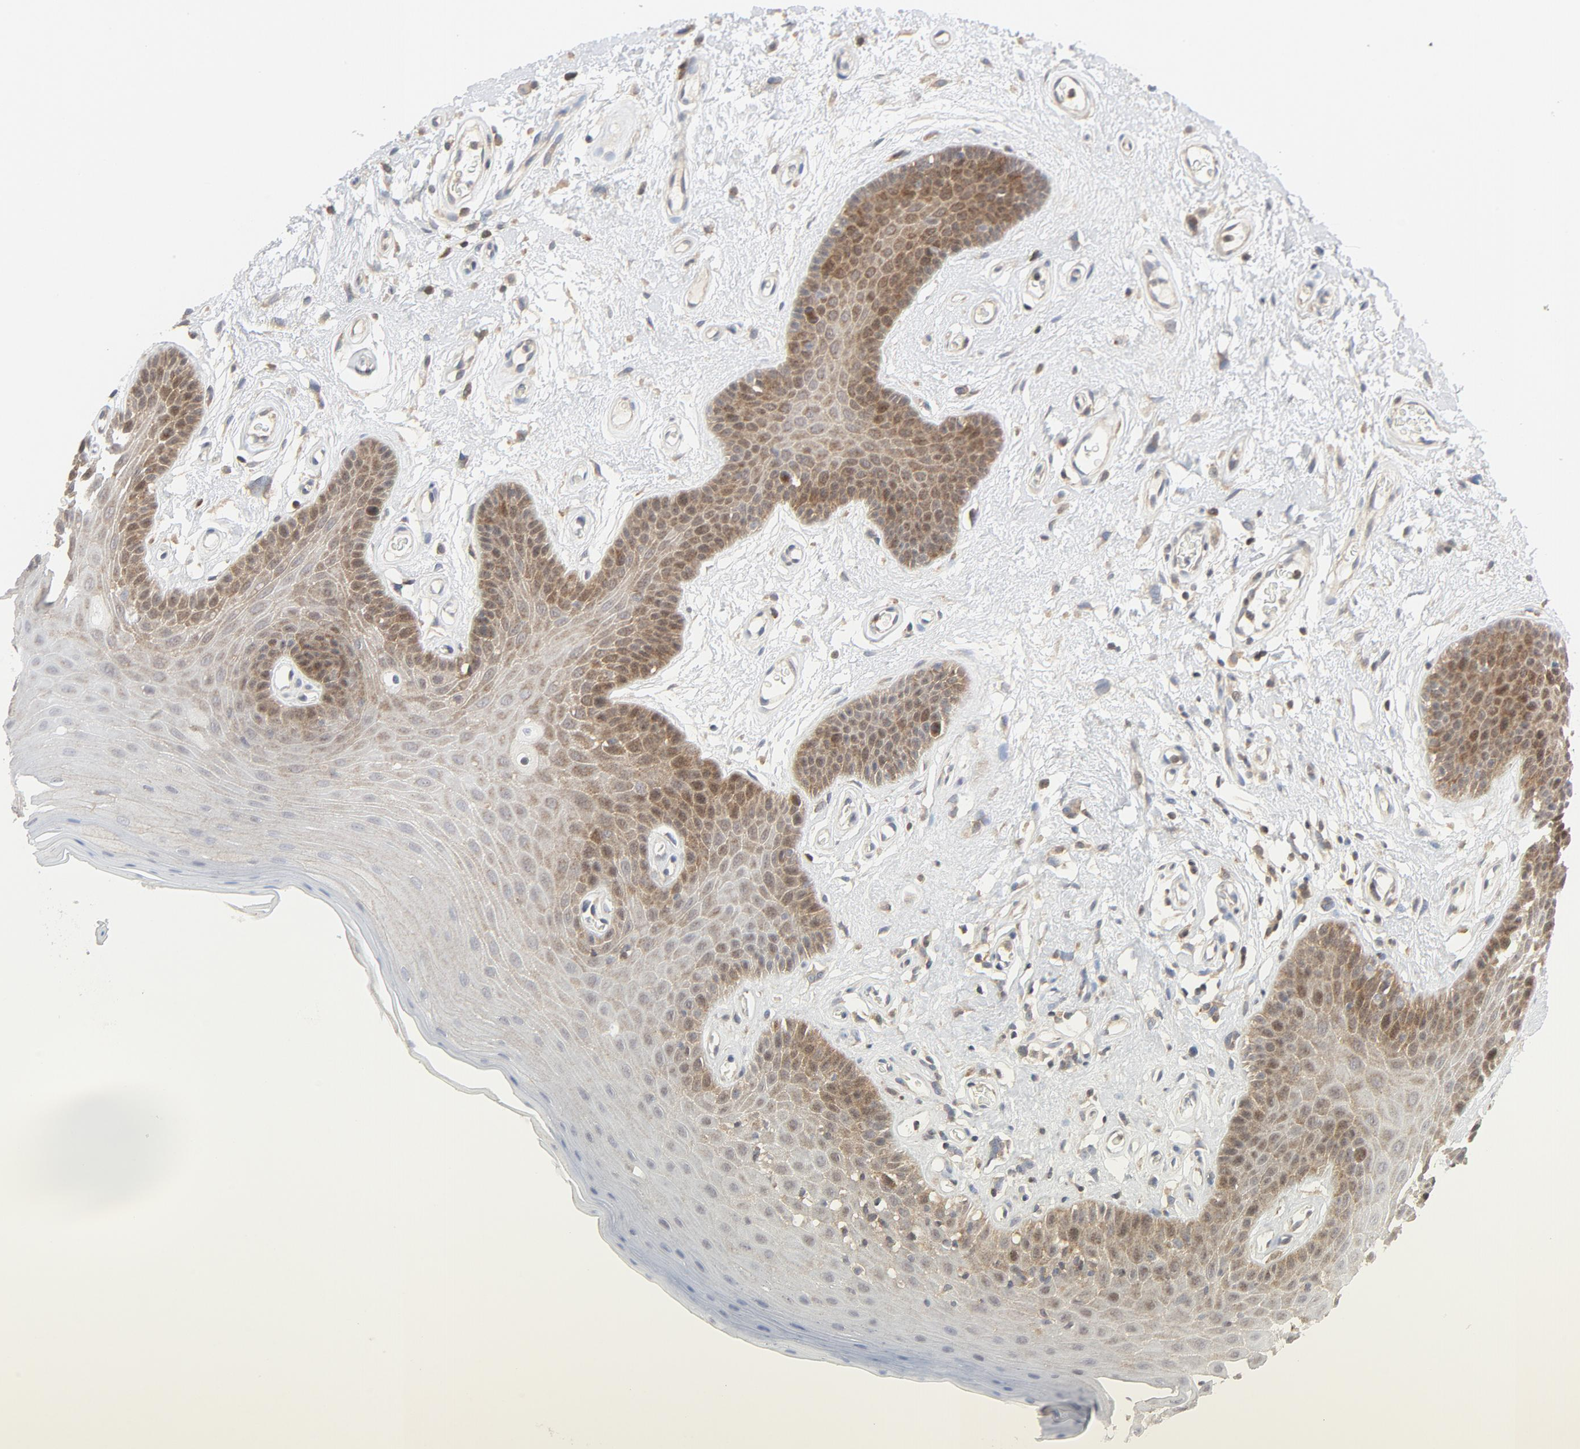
{"staining": {"intensity": "moderate", "quantity": "<25%", "location": "cytoplasmic/membranous"}, "tissue": "oral mucosa", "cell_type": "Squamous epithelial cells", "image_type": "normal", "snomed": [{"axis": "morphology", "description": "Normal tissue, NOS"}, {"axis": "morphology", "description": "Squamous cell carcinoma, NOS"}, {"axis": "topography", "description": "Skeletal muscle"}, {"axis": "topography", "description": "Oral tissue"}, {"axis": "topography", "description": "Head-Neck"}], "caption": "The immunohistochemical stain highlights moderate cytoplasmic/membranous positivity in squamous epithelial cells of normal oral mucosa. (DAB = brown stain, brightfield microscopy at high magnification).", "gene": "MAP2K7", "patient": {"sex": "male", "age": 71}}